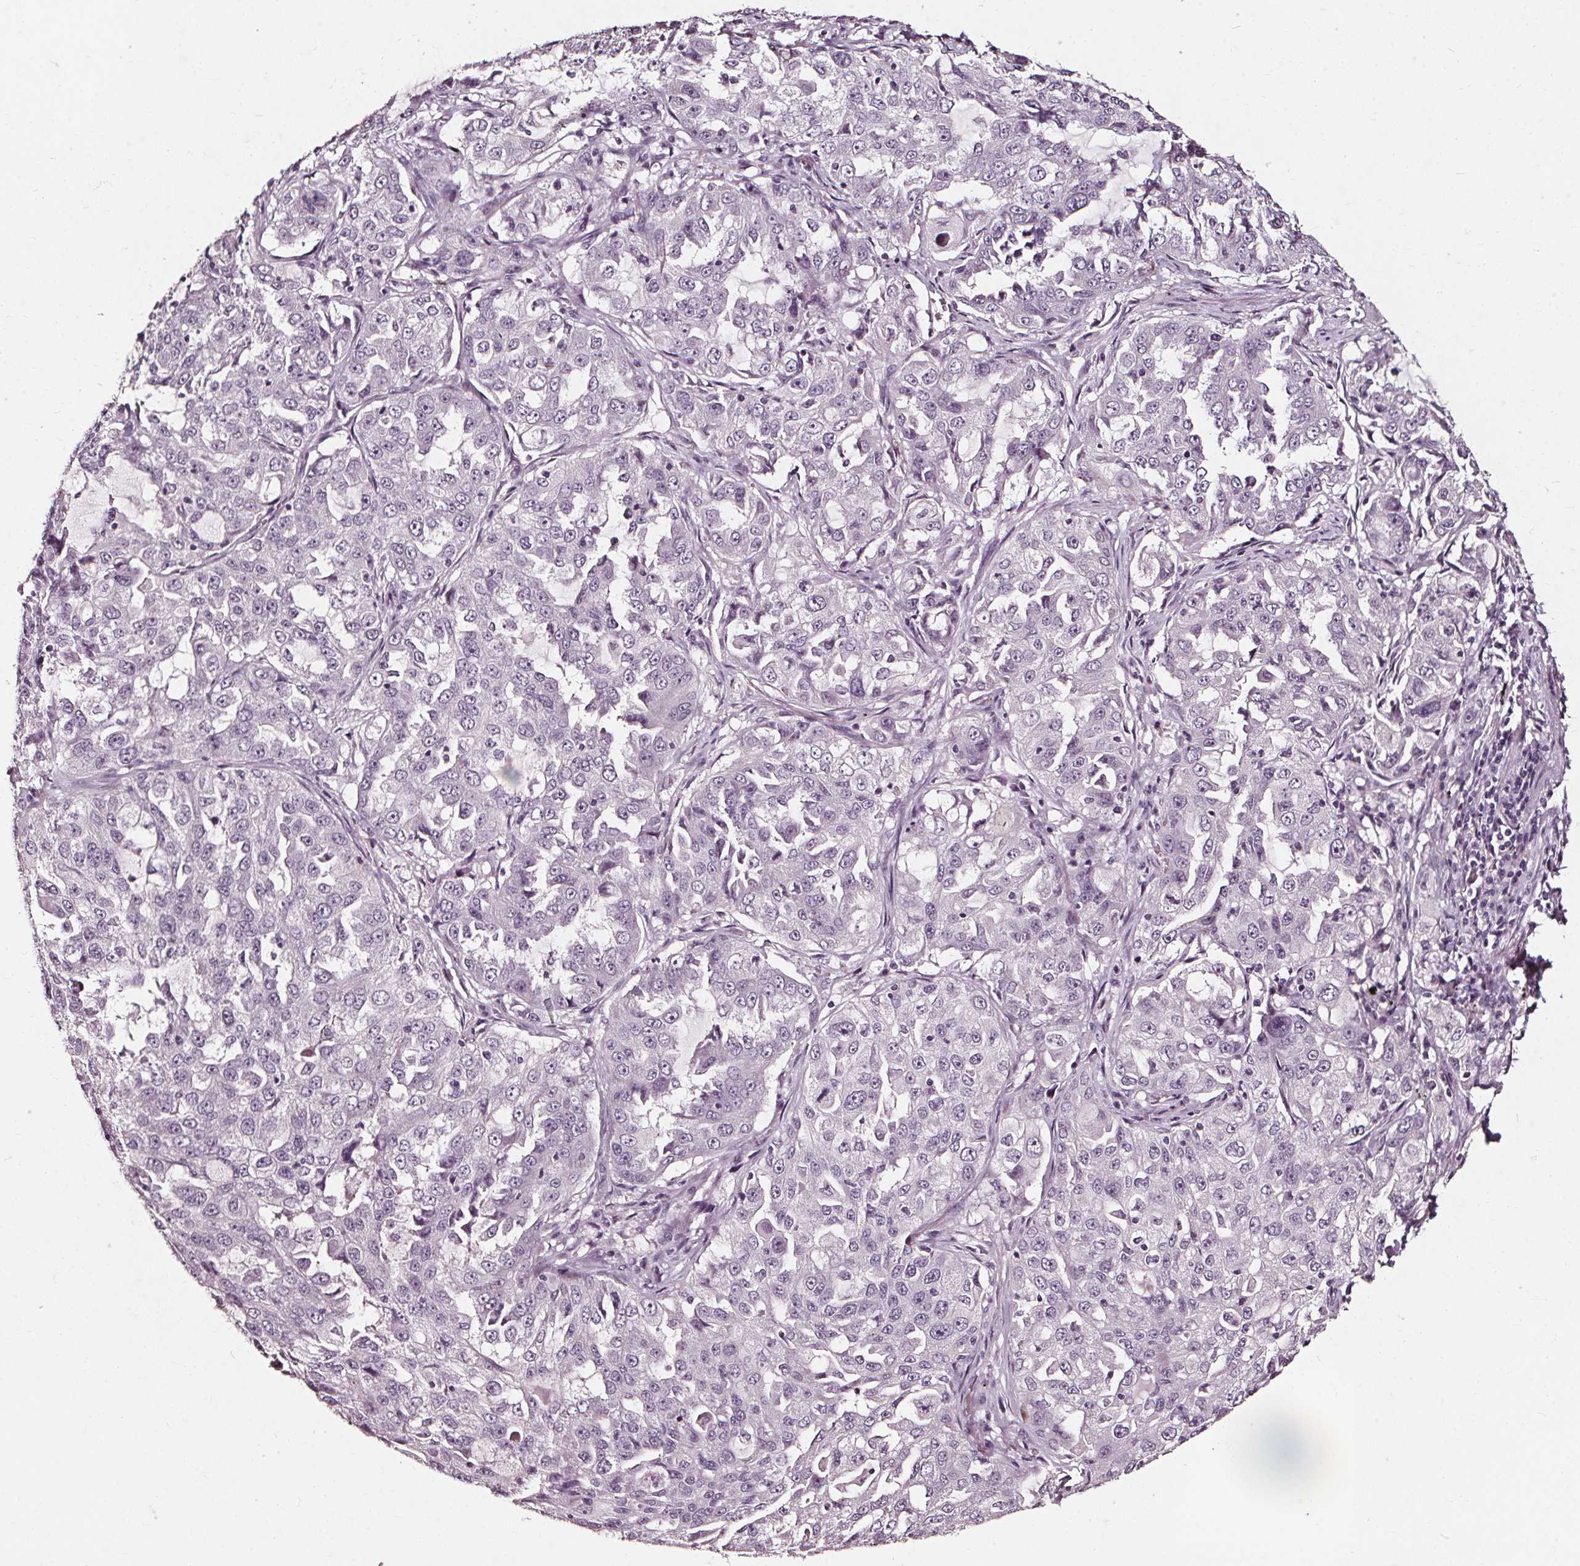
{"staining": {"intensity": "negative", "quantity": "none", "location": "none"}, "tissue": "lung cancer", "cell_type": "Tumor cells", "image_type": "cancer", "snomed": [{"axis": "morphology", "description": "Adenocarcinoma, NOS"}, {"axis": "topography", "description": "Lung"}], "caption": "This micrograph is of lung cancer stained with immunohistochemistry to label a protein in brown with the nuclei are counter-stained blue. There is no positivity in tumor cells.", "gene": "DEFA5", "patient": {"sex": "female", "age": 61}}